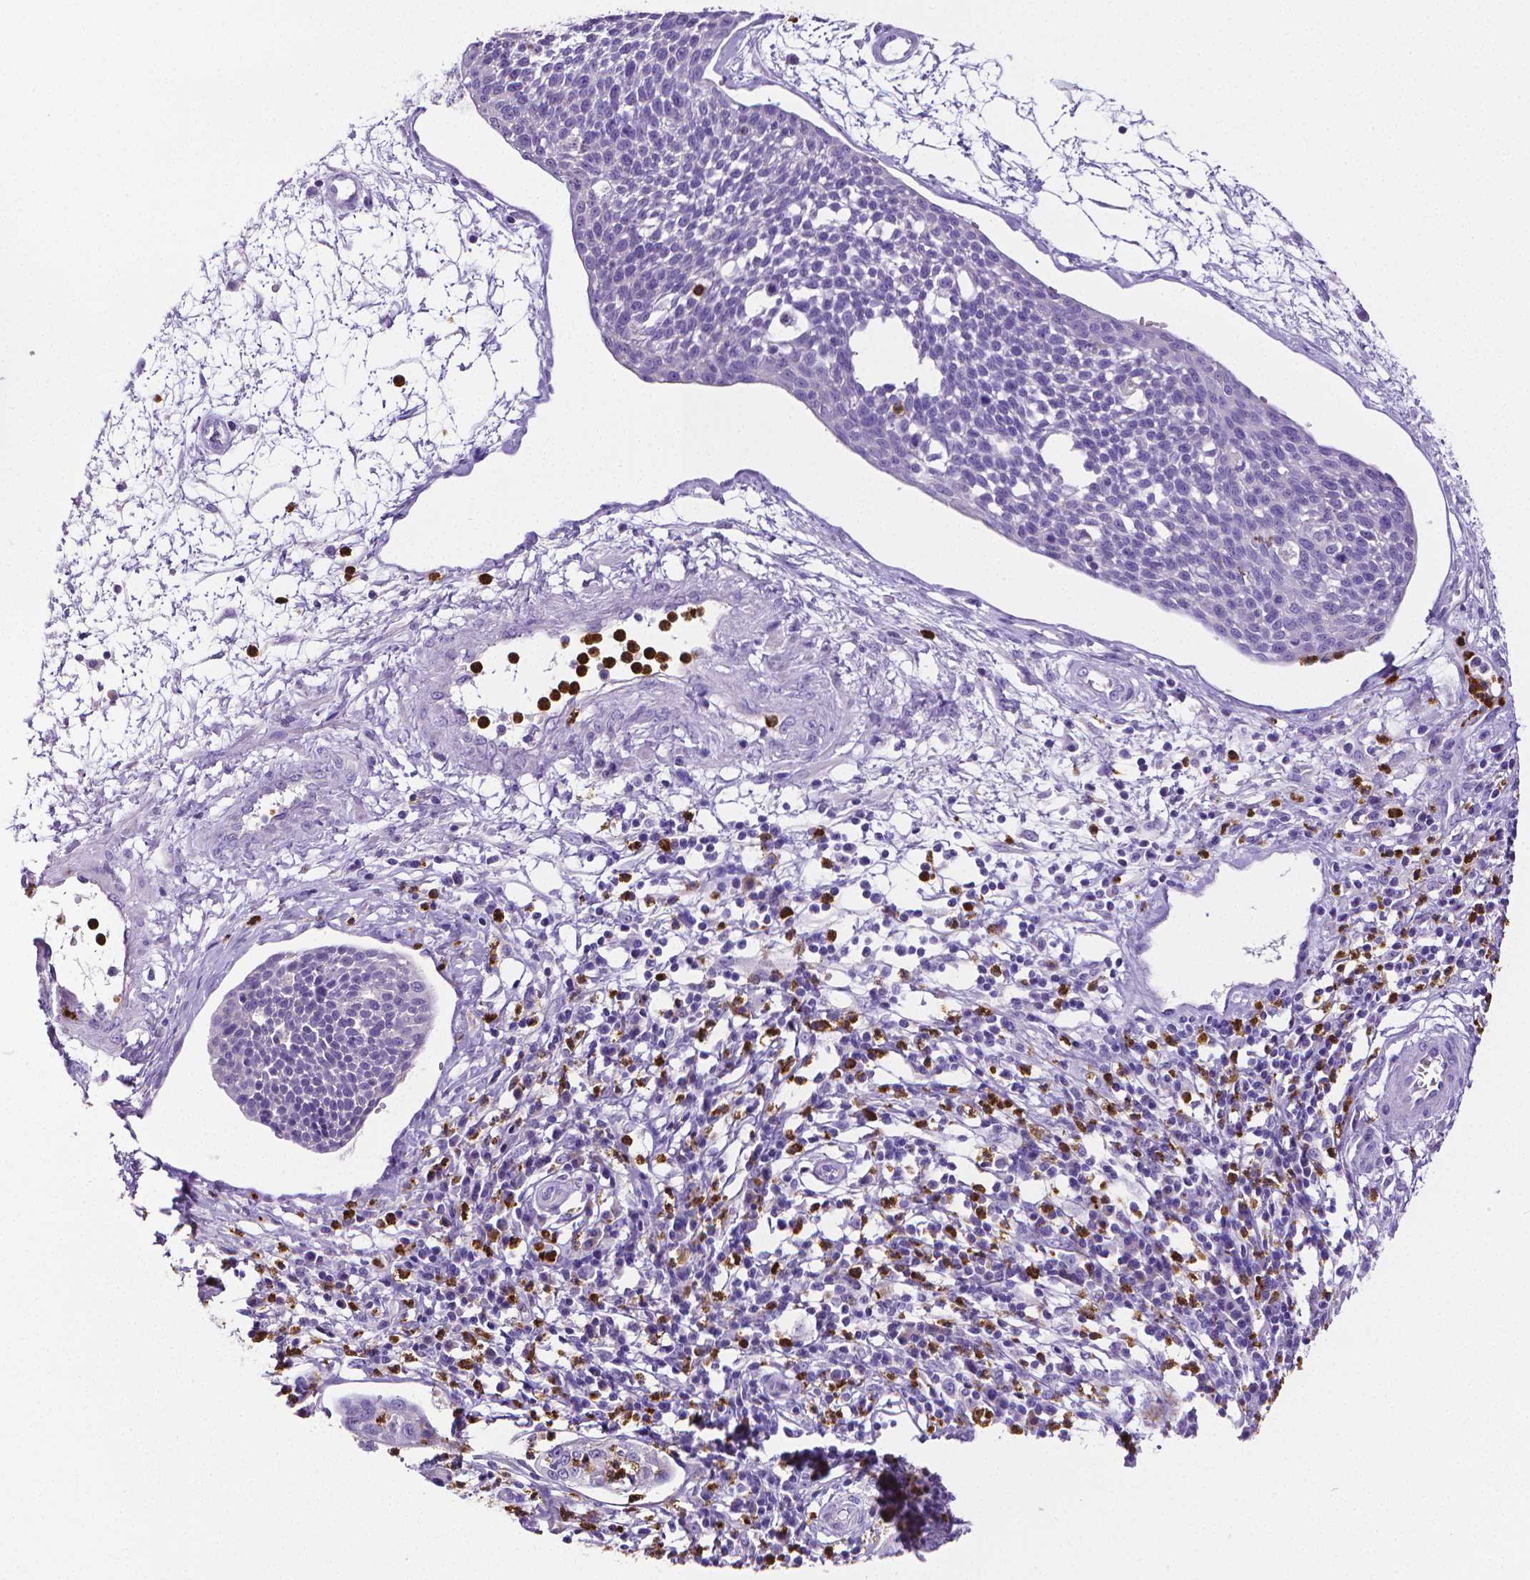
{"staining": {"intensity": "negative", "quantity": "none", "location": "none"}, "tissue": "cervical cancer", "cell_type": "Tumor cells", "image_type": "cancer", "snomed": [{"axis": "morphology", "description": "Squamous cell carcinoma, NOS"}, {"axis": "topography", "description": "Cervix"}], "caption": "IHC micrograph of neoplastic tissue: human cervical cancer (squamous cell carcinoma) stained with DAB (3,3'-diaminobenzidine) displays no significant protein staining in tumor cells.", "gene": "MMP9", "patient": {"sex": "female", "age": 34}}